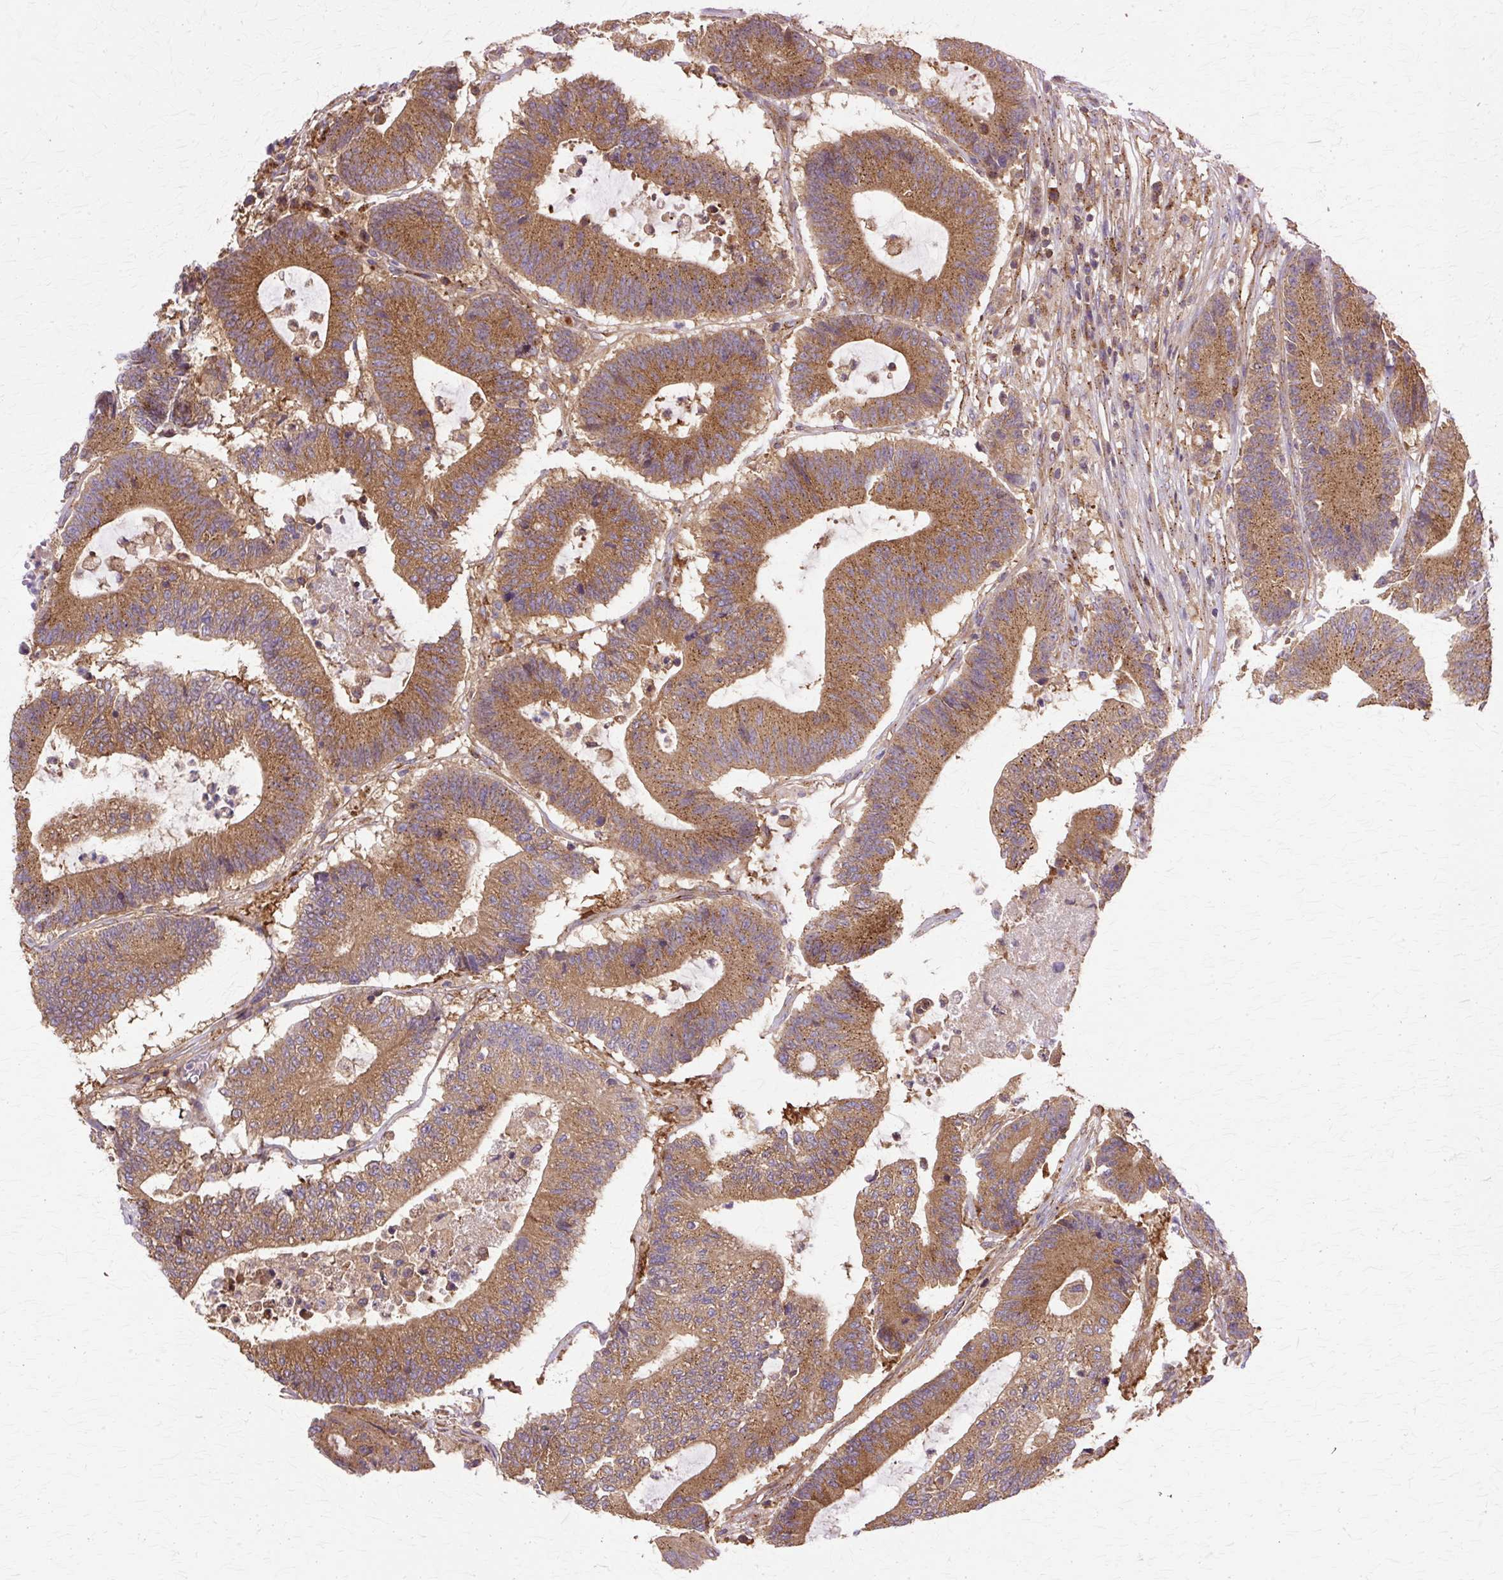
{"staining": {"intensity": "moderate", "quantity": ">75%", "location": "cytoplasmic/membranous"}, "tissue": "colorectal cancer", "cell_type": "Tumor cells", "image_type": "cancer", "snomed": [{"axis": "morphology", "description": "Adenocarcinoma, NOS"}, {"axis": "topography", "description": "Colon"}], "caption": "Immunohistochemical staining of human colorectal adenocarcinoma reveals moderate cytoplasmic/membranous protein expression in about >75% of tumor cells.", "gene": "COPB1", "patient": {"sex": "female", "age": 84}}